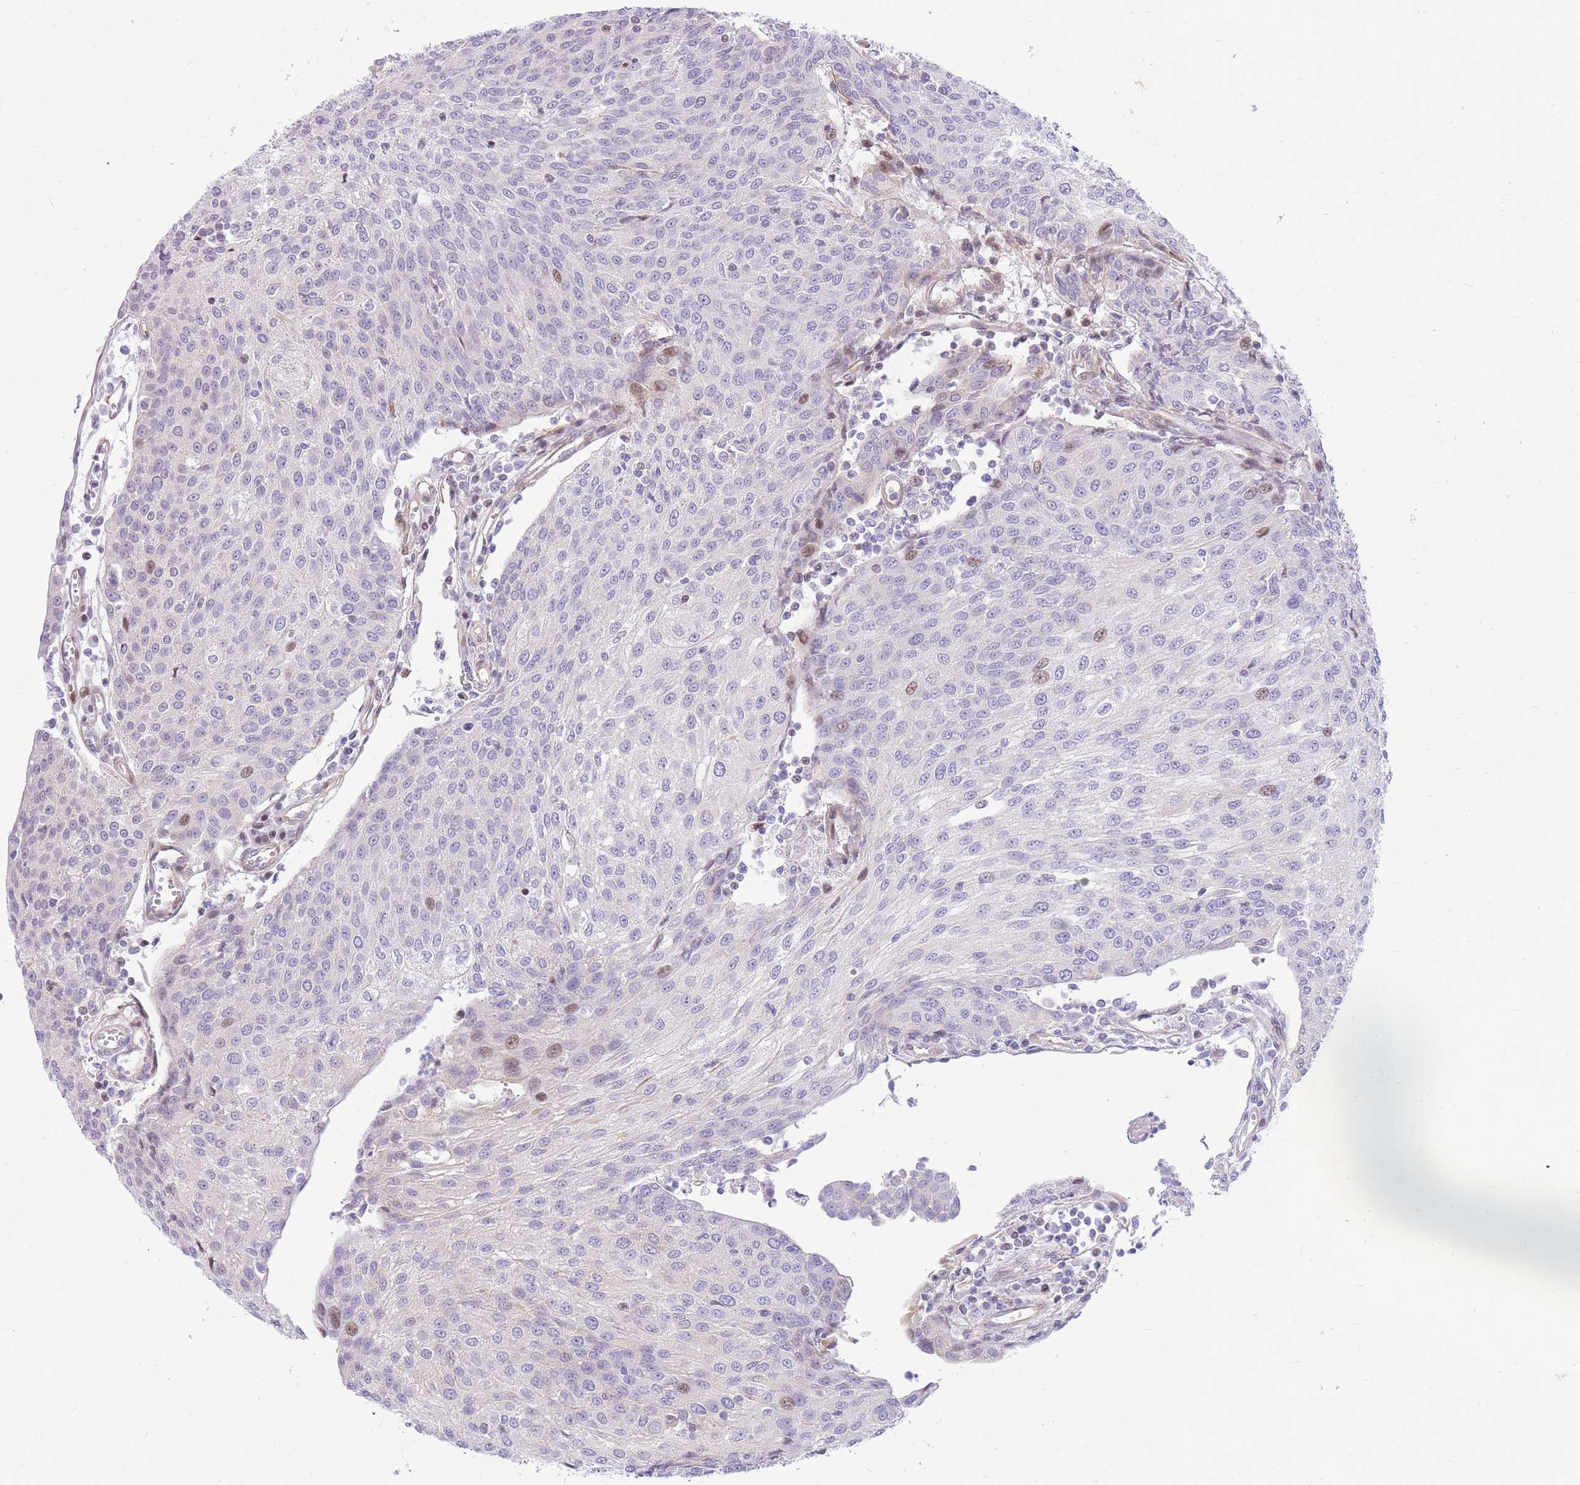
{"staining": {"intensity": "weak", "quantity": "<25%", "location": "nuclear"}, "tissue": "urothelial cancer", "cell_type": "Tumor cells", "image_type": "cancer", "snomed": [{"axis": "morphology", "description": "Urothelial carcinoma, High grade"}, {"axis": "topography", "description": "Urinary bladder"}], "caption": "Micrograph shows no protein expression in tumor cells of urothelial cancer tissue.", "gene": "S100PBP", "patient": {"sex": "female", "age": 85}}